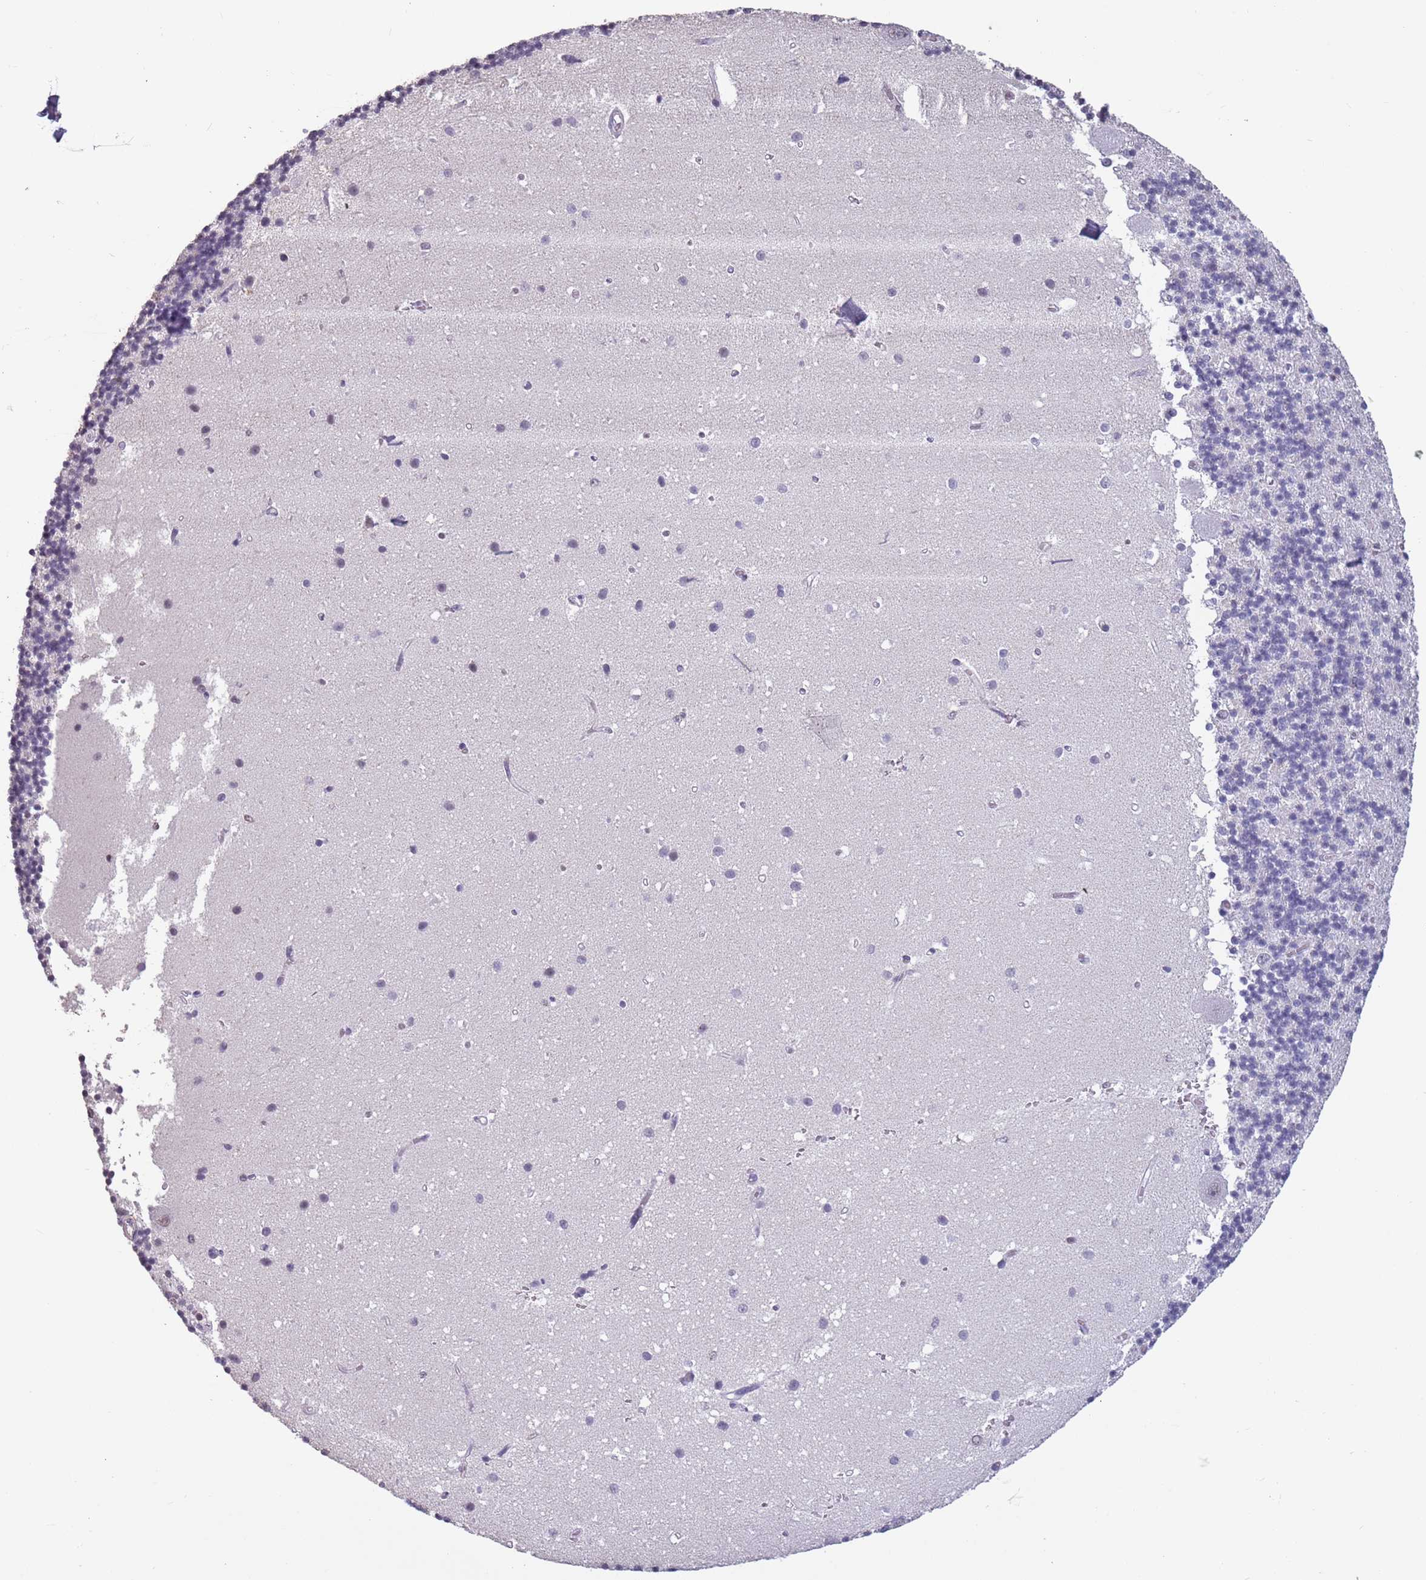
{"staining": {"intensity": "negative", "quantity": "none", "location": "none"}, "tissue": "cerebellum", "cell_type": "Cells in granular layer", "image_type": "normal", "snomed": [{"axis": "morphology", "description": "Normal tissue, NOS"}, {"axis": "topography", "description": "Cerebellum"}], "caption": "Immunohistochemical staining of benign cerebellum displays no significant positivity in cells in granular layer.", "gene": "SUN5", "patient": {"sex": "male", "age": 54}}